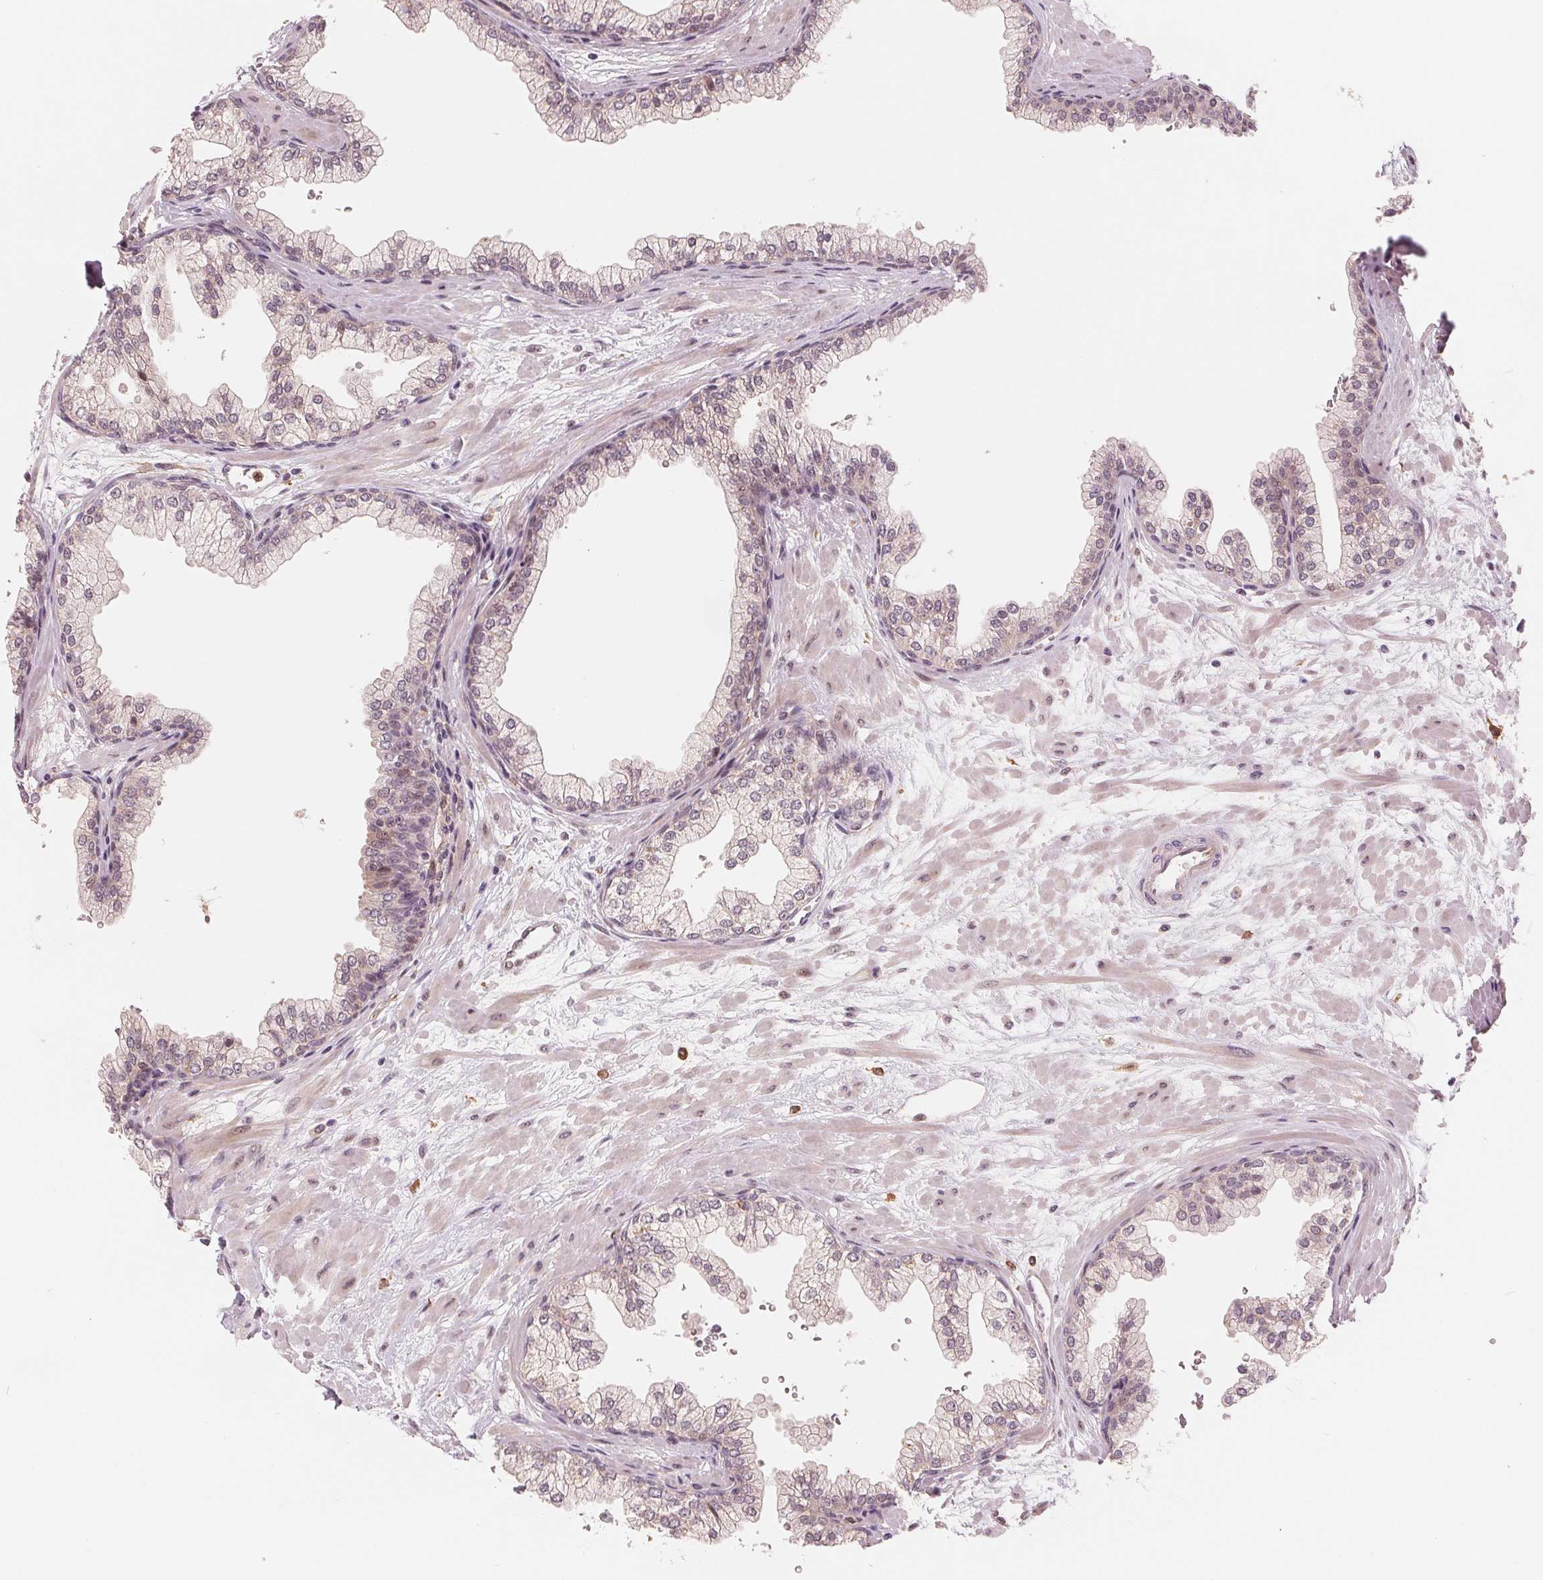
{"staining": {"intensity": "weak", "quantity": "<25%", "location": "nuclear"}, "tissue": "prostate", "cell_type": "Glandular cells", "image_type": "normal", "snomed": [{"axis": "morphology", "description": "Normal tissue, NOS"}, {"axis": "topography", "description": "Prostate"}, {"axis": "topography", "description": "Peripheral nerve tissue"}], "caption": "A histopathology image of prostate stained for a protein exhibits no brown staining in glandular cells. The staining is performed using DAB brown chromogen with nuclei counter-stained in using hematoxylin.", "gene": "IL9R", "patient": {"sex": "male", "age": 61}}